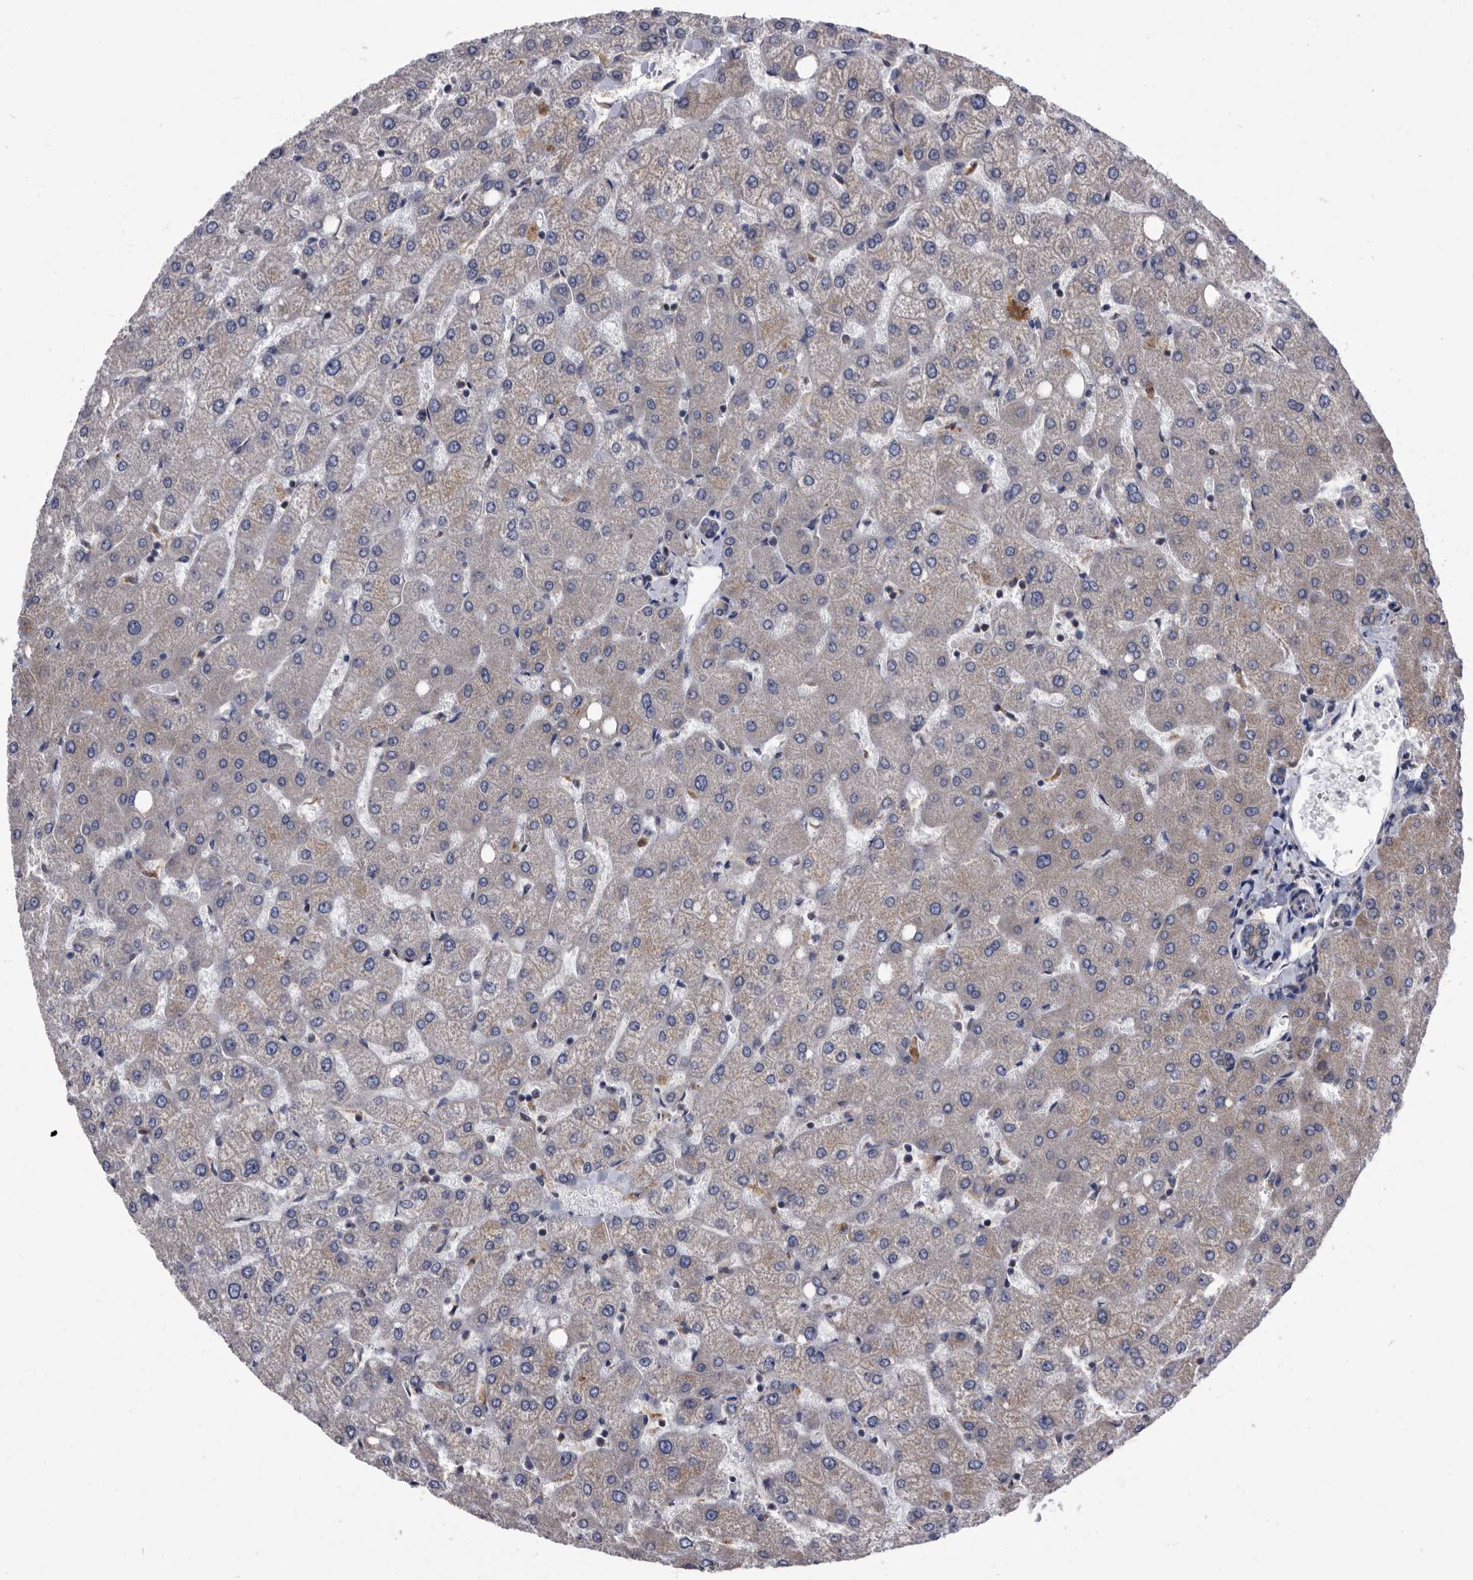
{"staining": {"intensity": "negative", "quantity": "none", "location": "none"}, "tissue": "liver", "cell_type": "Cholangiocytes", "image_type": "normal", "snomed": [{"axis": "morphology", "description": "Normal tissue, NOS"}, {"axis": "topography", "description": "Liver"}], "caption": "Immunohistochemistry (IHC) micrograph of benign liver: human liver stained with DAB demonstrates no significant protein positivity in cholangiocytes. (DAB (3,3'-diaminobenzidine) immunohistochemistry, high magnification).", "gene": "DTNBP1", "patient": {"sex": "female", "age": 54}}